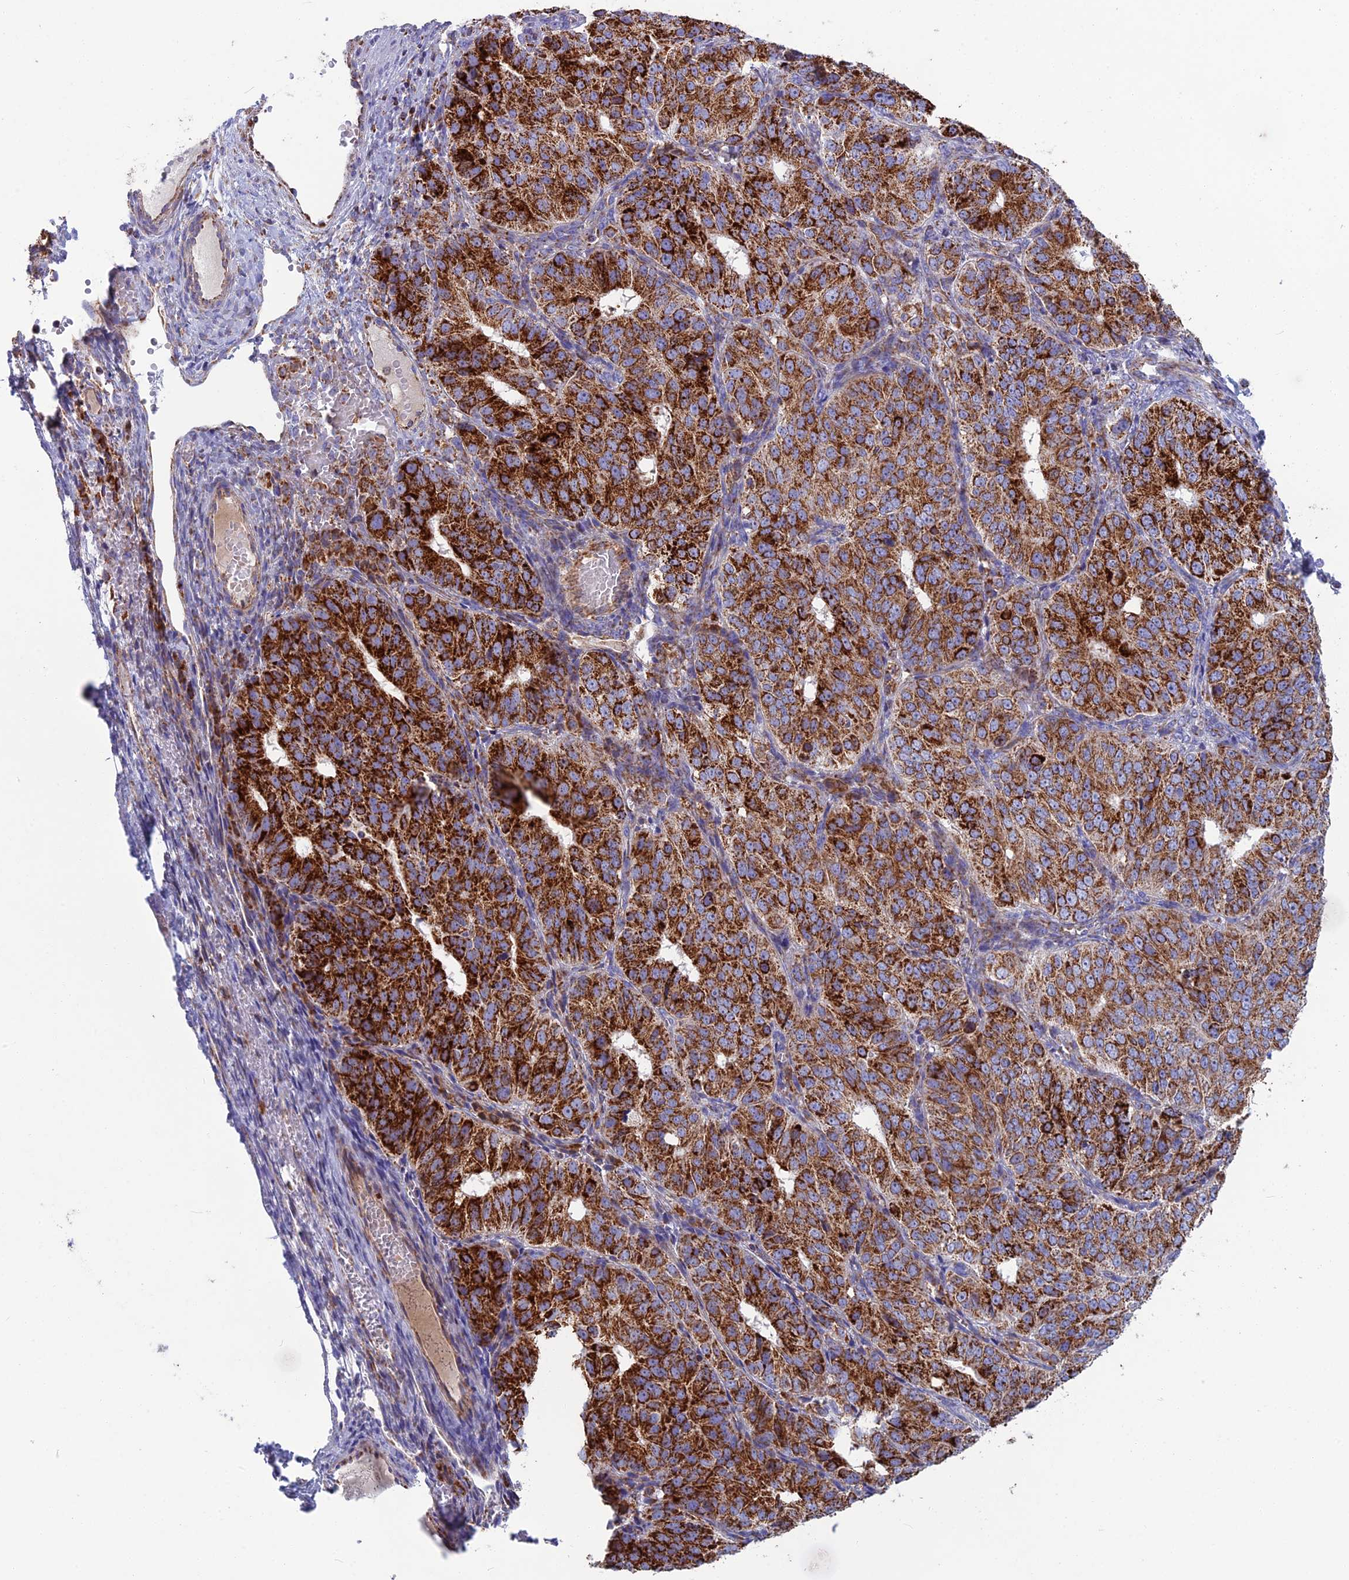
{"staining": {"intensity": "strong", "quantity": ">75%", "location": "cytoplasmic/membranous"}, "tissue": "ovarian cancer", "cell_type": "Tumor cells", "image_type": "cancer", "snomed": [{"axis": "morphology", "description": "Carcinoma, endometroid"}, {"axis": "topography", "description": "Ovary"}], "caption": "Protein expression analysis of human ovarian cancer (endometroid carcinoma) reveals strong cytoplasmic/membranous staining in approximately >75% of tumor cells.", "gene": "CS", "patient": {"sex": "female", "age": 51}}